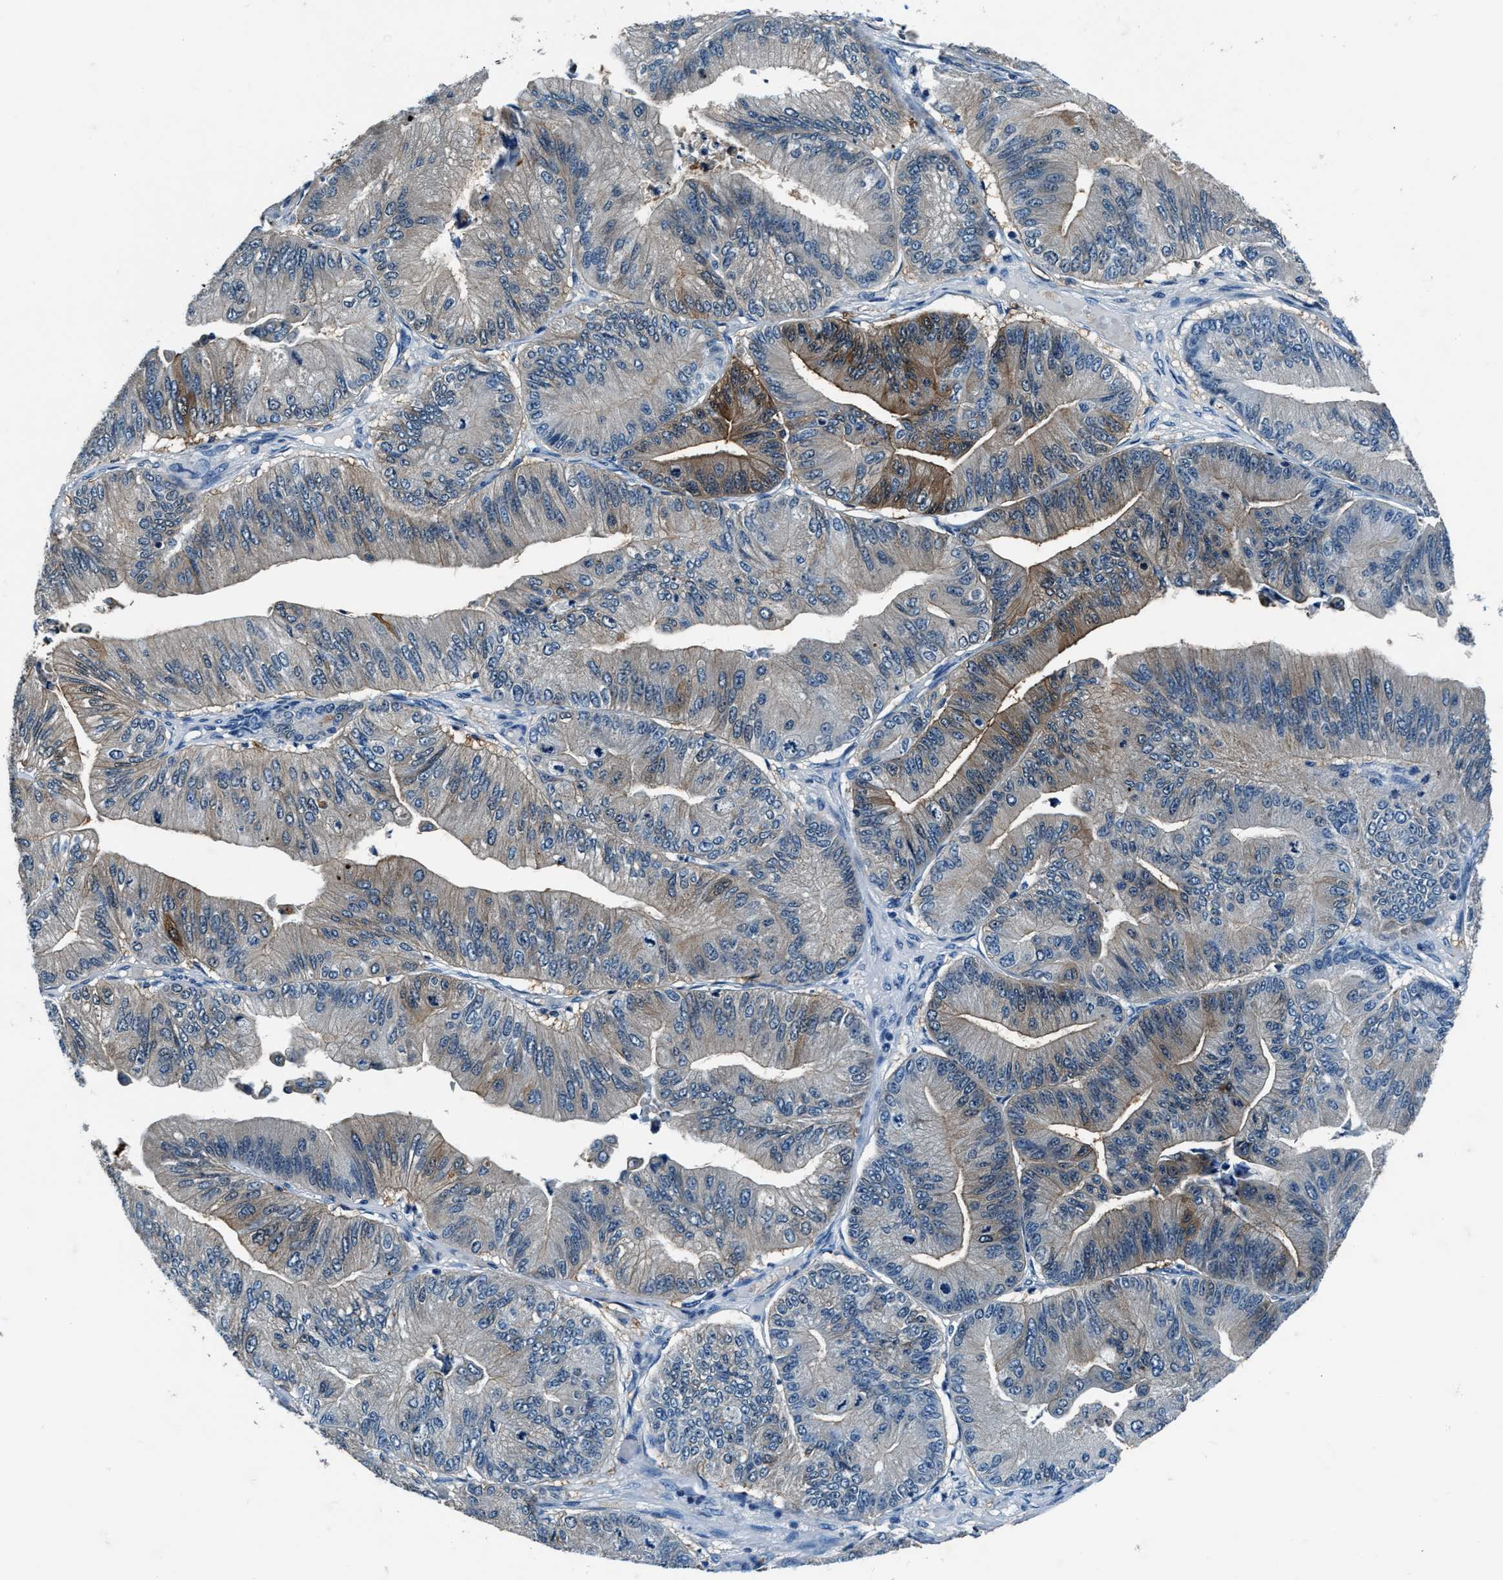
{"staining": {"intensity": "moderate", "quantity": "<25%", "location": "cytoplasmic/membranous"}, "tissue": "ovarian cancer", "cell_type": "Tumor cells", "image_type": "cancer", "snomed": [{"axis": "morphology", "description": "Cystadenocarcinoma, mucinous, NOS"}, {"axis": "topography", "description": "Ovary"}], "caption": "The immunohistochemical stain shows moderate cytoplasmic/membranous staining in tumor cells of mucinous cystadenocarcinoma (ovarian) tissue. (DAB IHC, brown staining for protein, blue staining for nuclei).", "gene": "PTPDC1", "patient": {"sex": "female", "age": 61}}